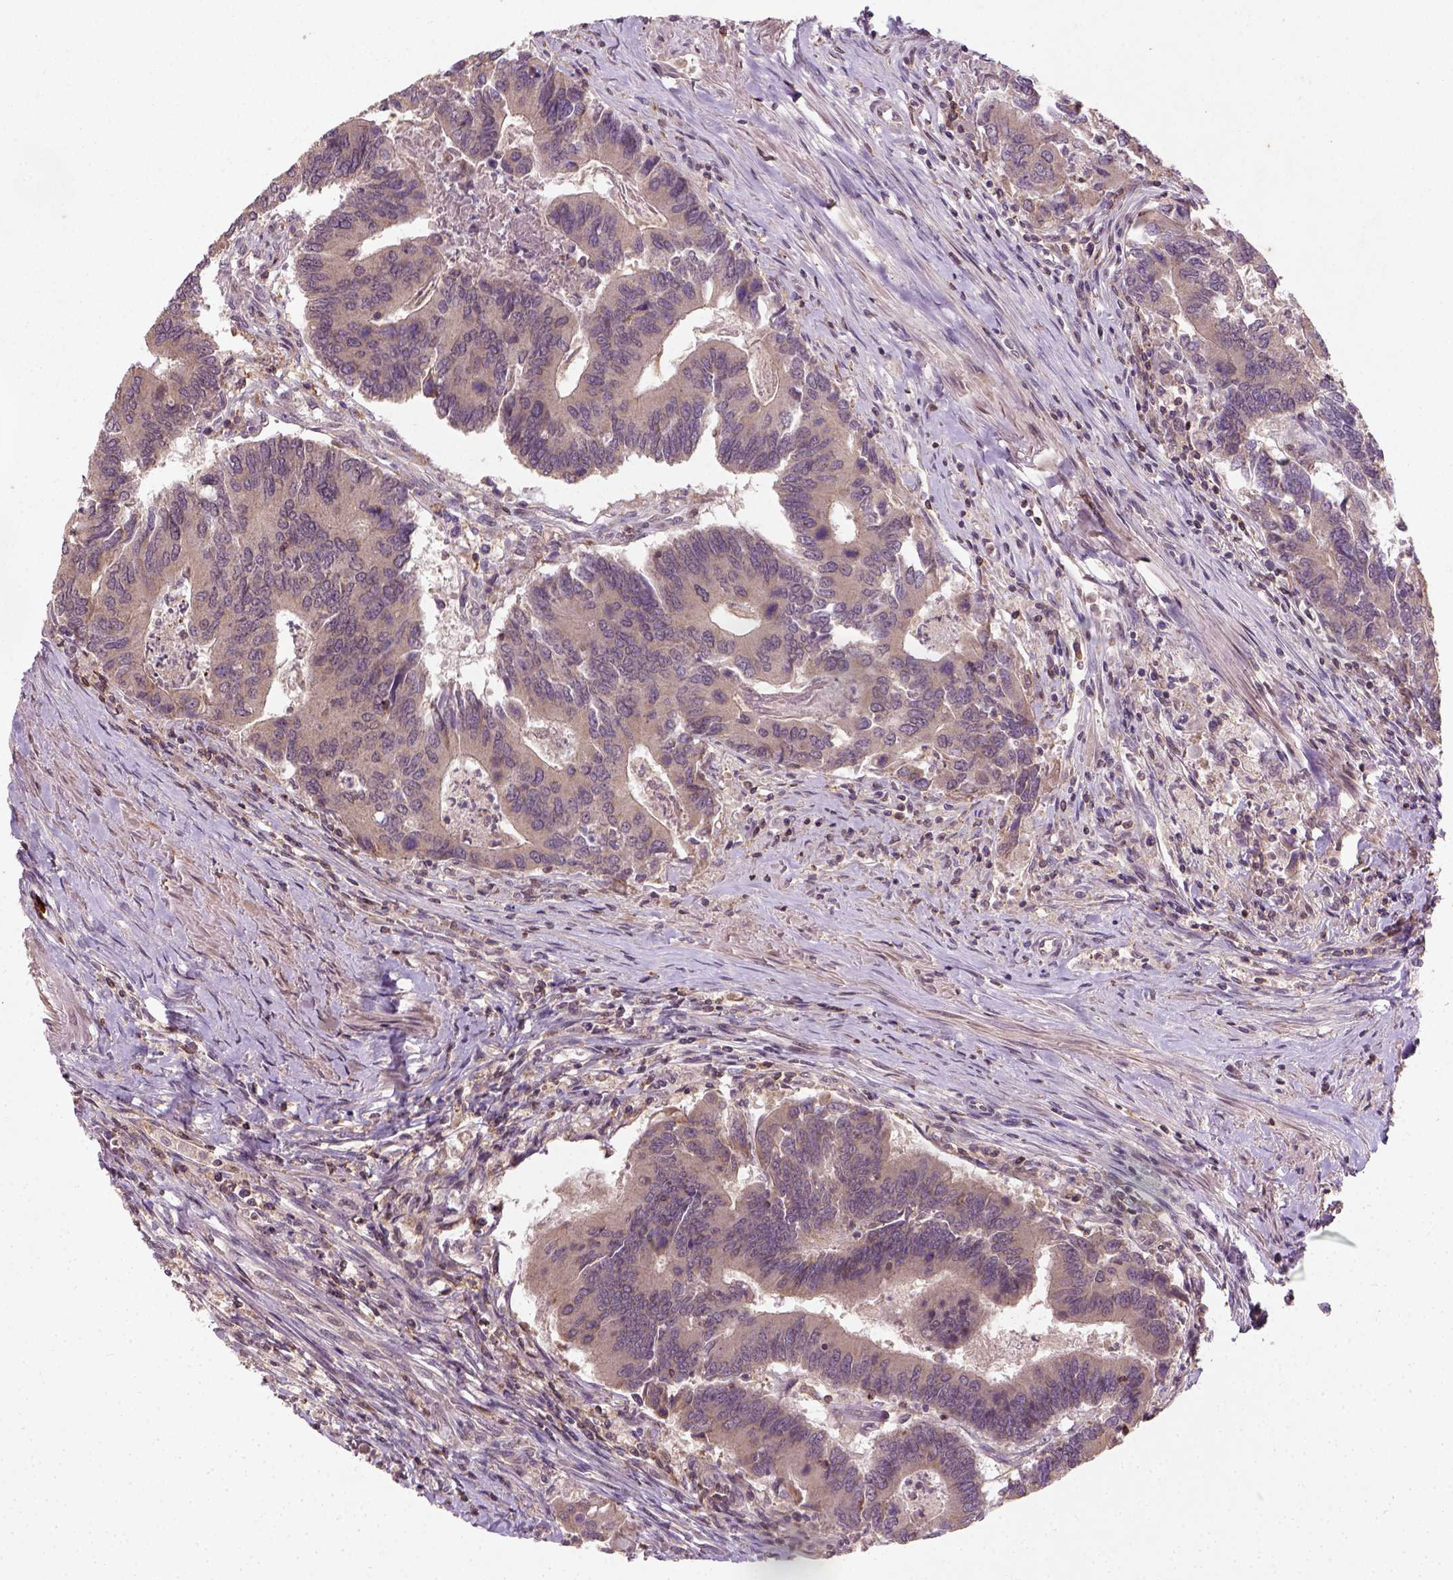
{"staining": {"intensity": "weak", "quantity": ">75%", "location": "cytoplasmic/membranous"}, "tissue": "colorectal cancer", "cell_type": "Tumor cells", "image_type": "cancer", "snomed": [{"axis": "morphology", "description": "Adenocarcinoma, NOS"}, {"axis": "topography", "description": "Colon"}], "caption": "About >75% of tumor cells in adenocarcinoma (colorectal) display weak cytoplasmic/membranous protein expression as visualized by brown immunohistochemical staining.", "gene": "CAMKK1", "patient": {"sex": "female", "age": 67}}